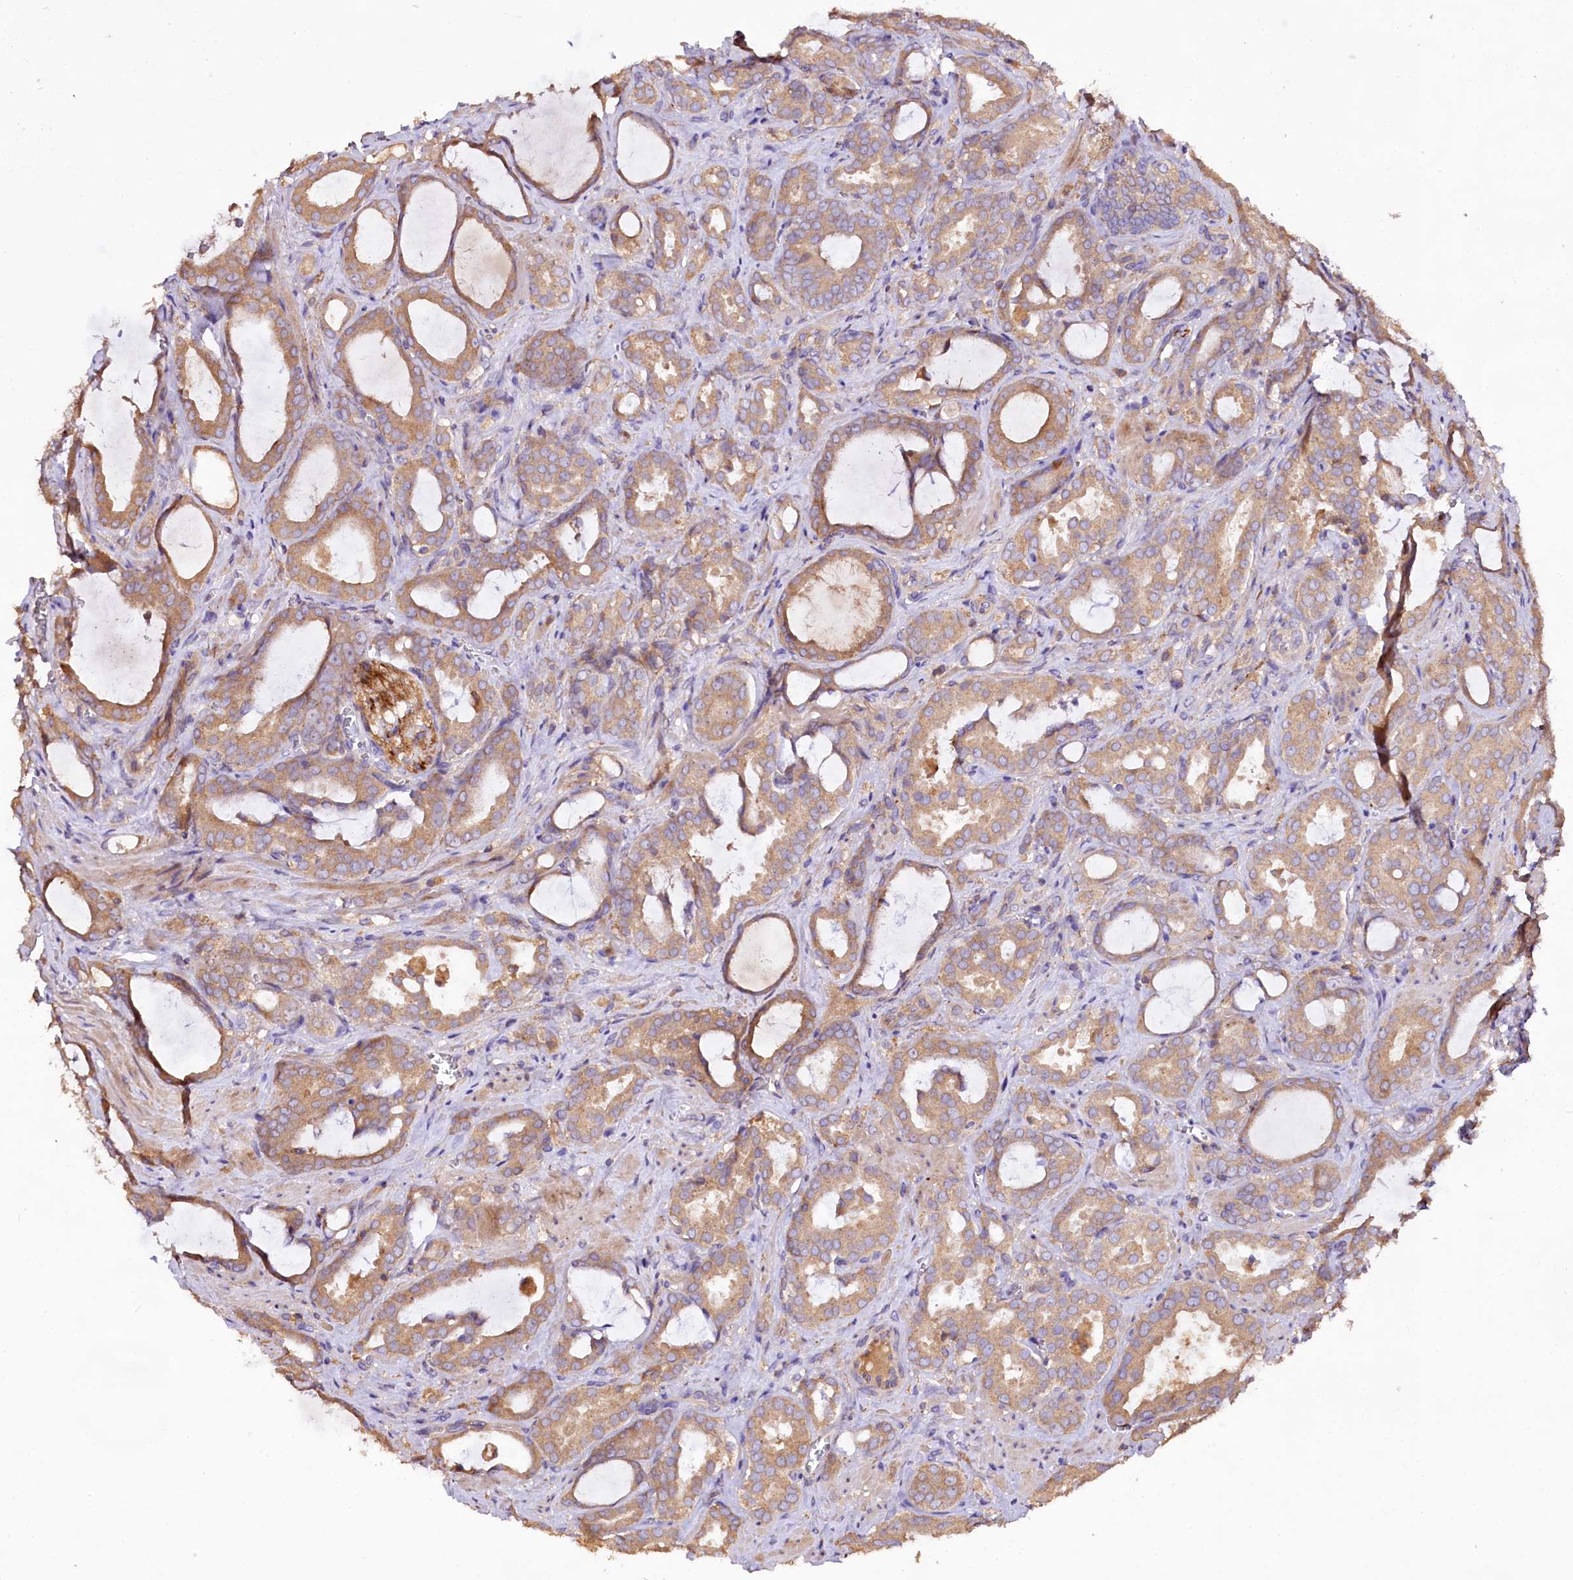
{"staining": {"intensity": "weak", "quantity": ">75%", "location": "cytoplasmic/membranous"}, "tissue": "prostate cancer", "cell_type": "Tumor cells", "image_type": "cancer", "snomed": [{"axis": "morphology", "description": "Adenocarcinoma, High grade"}, {"axis": "topography", "description": "Prostate"}], "caption": "Protein expression analysis of adenocarcinoma (high-grade) (prostate) displays weak cytoplasmic/membranous staining in about >75% of tumor cells.", "gene": "DMXL2", "patient": {"sex": "male", "age": 72}}